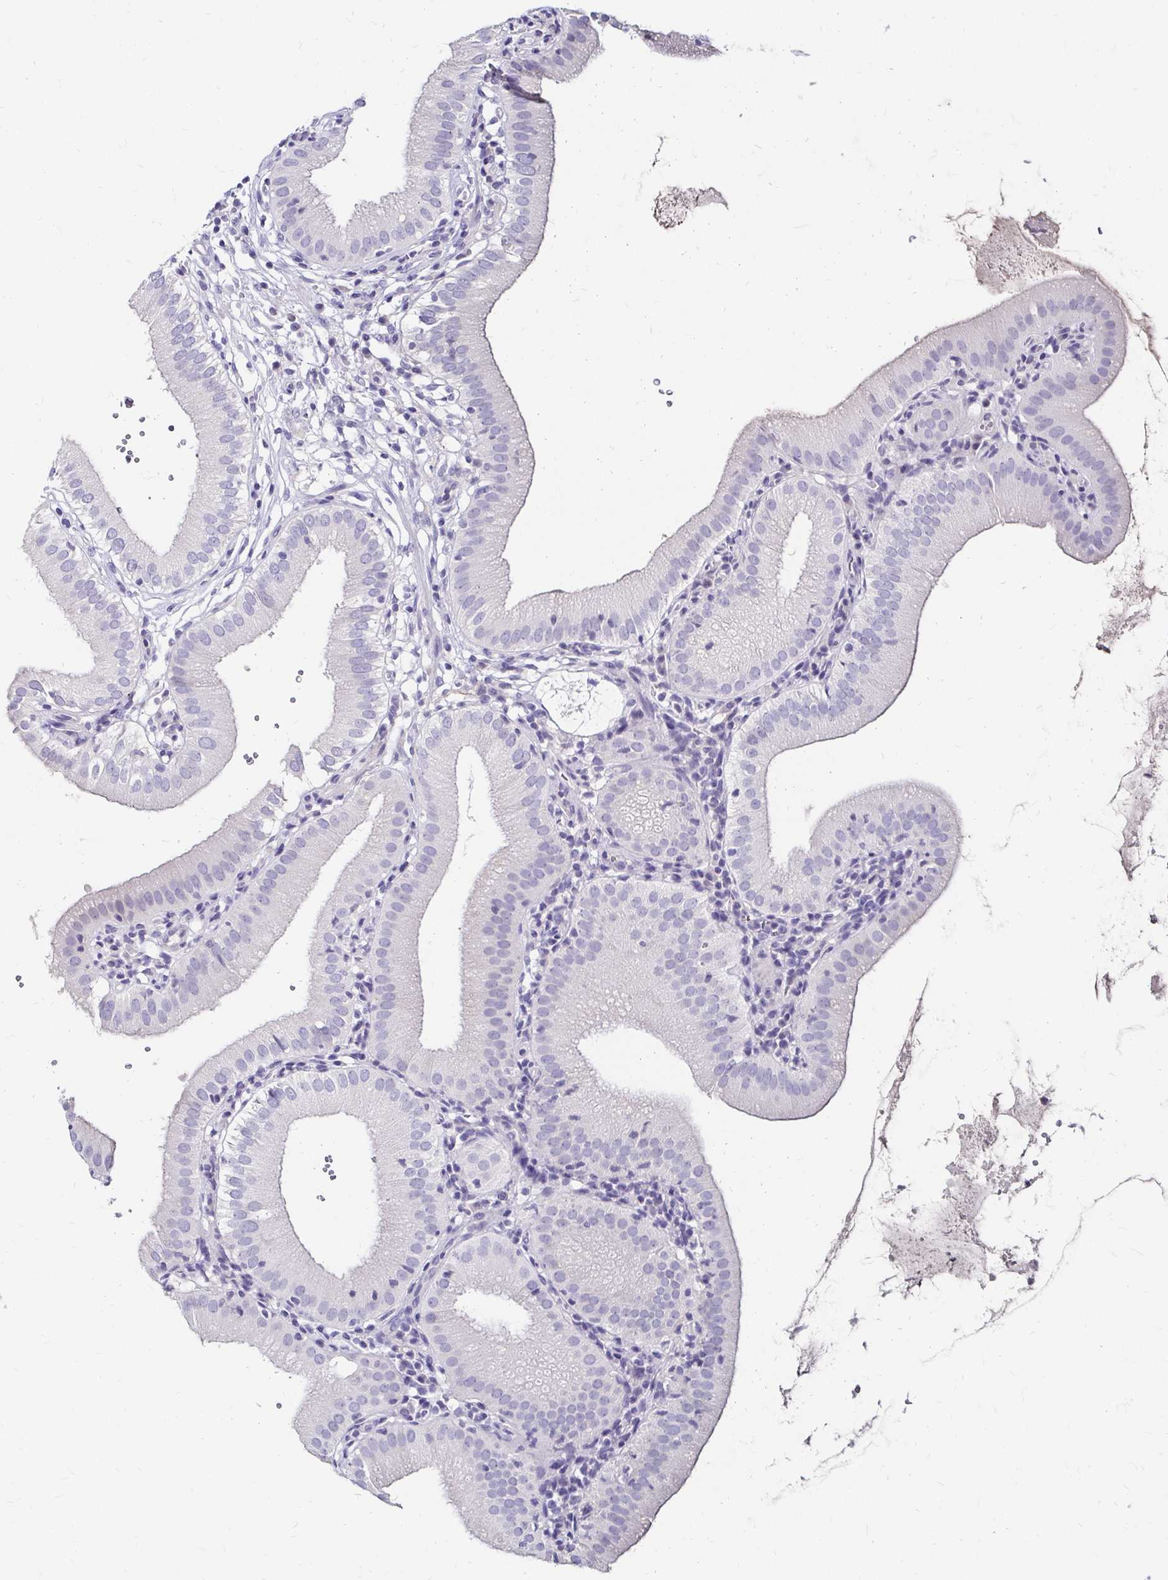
{"staining": {"intensity": "negative", "quantity": "none", "location": "none"}, "tissue": "gallbladder", "cell_type": "Glandular cells", "image_type": "normal", "snomed": [{"axis": "morphology", "description": "Normal tissue, NOS"}, {"axis": "topography", "description": "Gallbladder"}], "caption": "Immunohistochemistry histopathology image of benign gallbladder: human gallbladder stained with DAB (3,3'-diaminobenzidine) shows no significant protein expression in glandular cells.", "gene": "SCG3", "patient": {"sex": "female", "age": 65}}